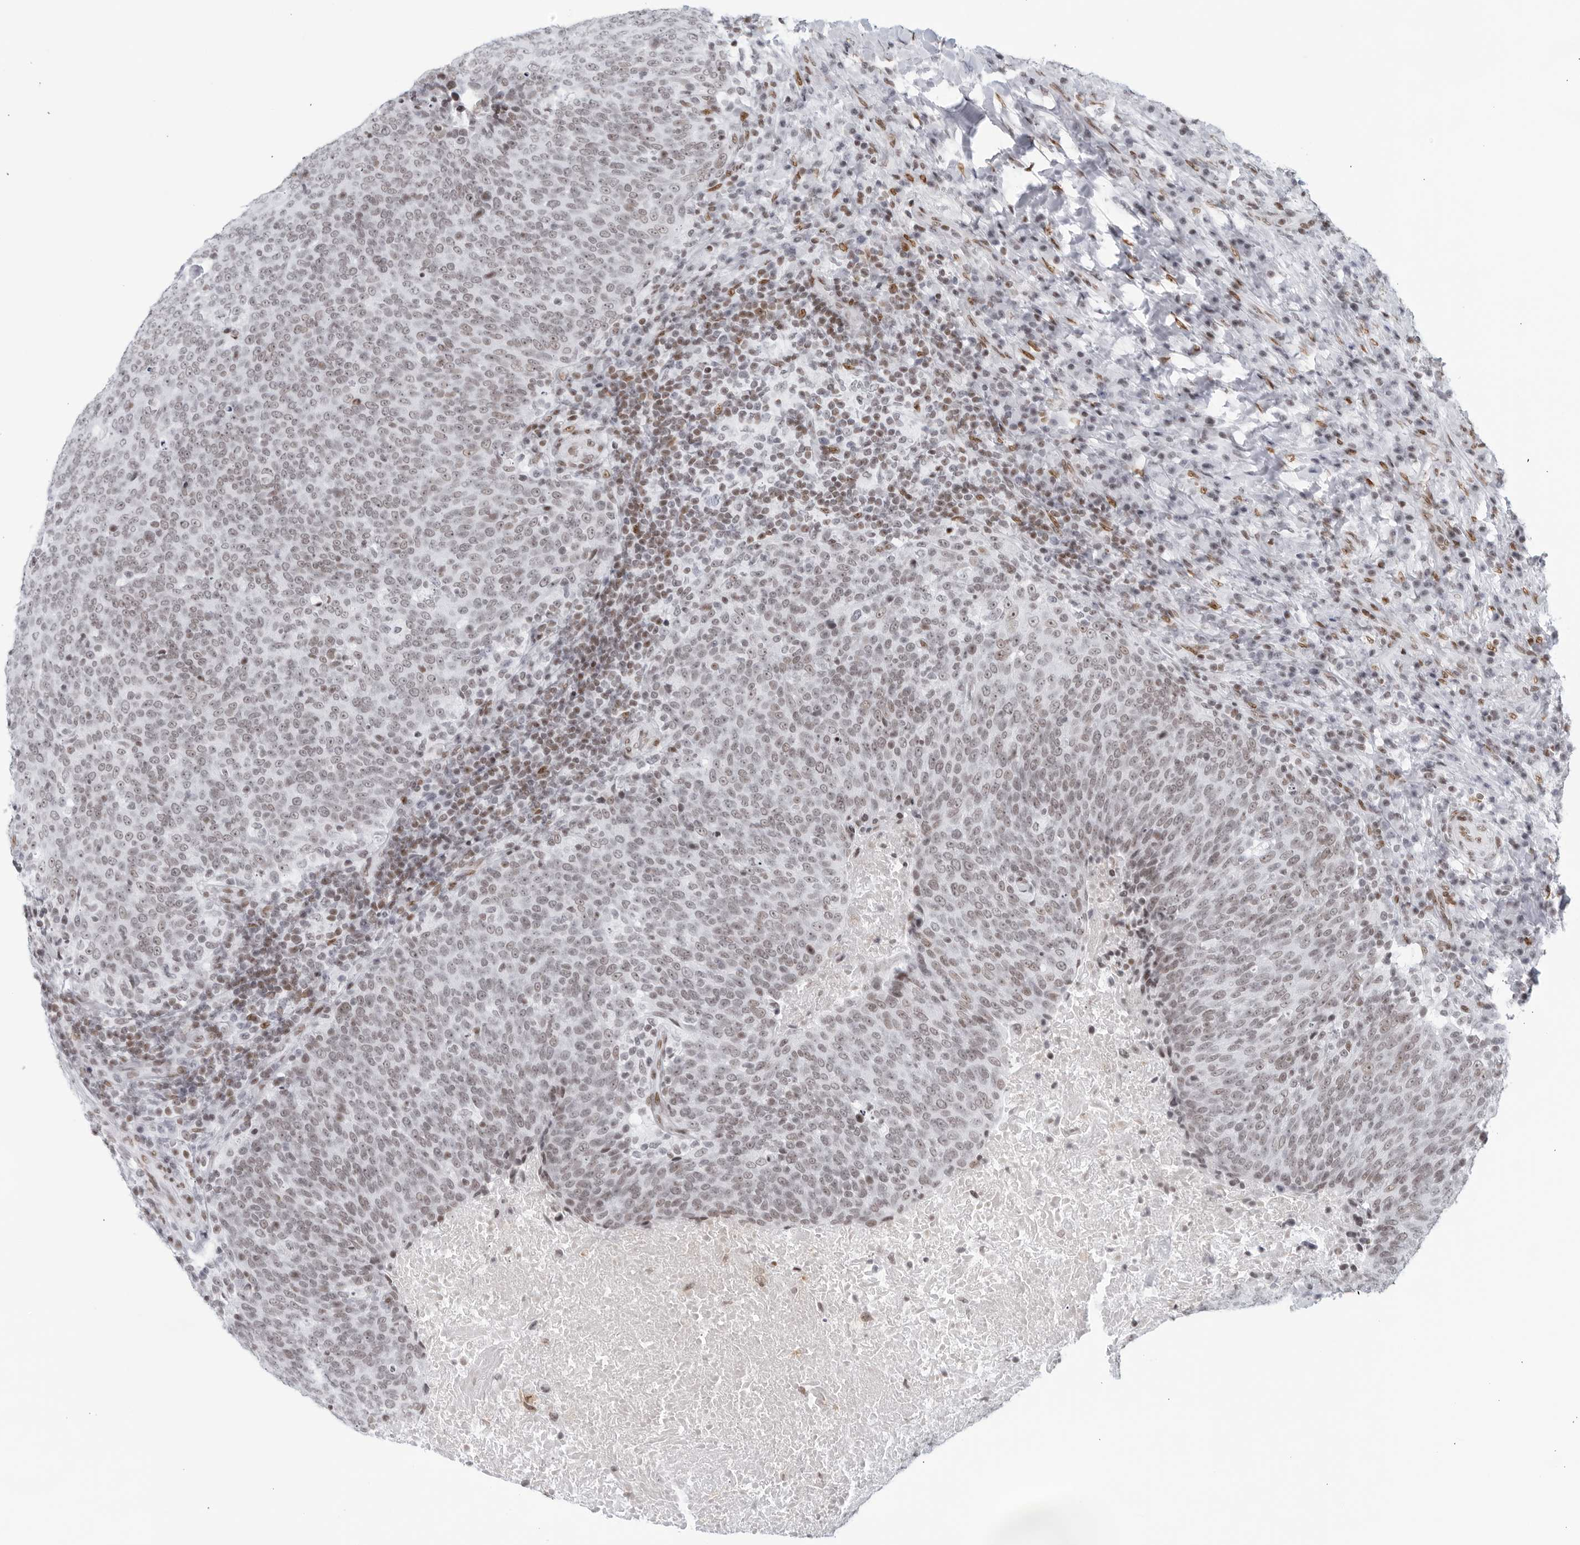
{"staining": {"intensity": "weak", "quantity": ">75%", "location": "nuclear"}, "tissue": "head and neck cancer", "cell_type": "Tumor cells", "image_type": "cancer", "snomed": [{"axis": "morphology", "description": "Squamous cell carcinoma, NOS"}, {"axis": "morphology", "description": "Squamous cell carcinoma, metastatic, NOS"}, {"axis": "topography", "description": "Lymph node"}, {"axis": "topography", "description": "Head-Neck"}], "caption": "High-power microscopy captured an immunohistochemistry image of head and neck cancer (squamous cell carcinoma), revealing weak nuclear expression in approximately >75% of tumor cells. (DAB (3,3'-diaminobenzidine) IHC with brightfield microscopy, high magnification).", "gene": "HP1BP3", "patient": {"sex": "male", "age": 62}}